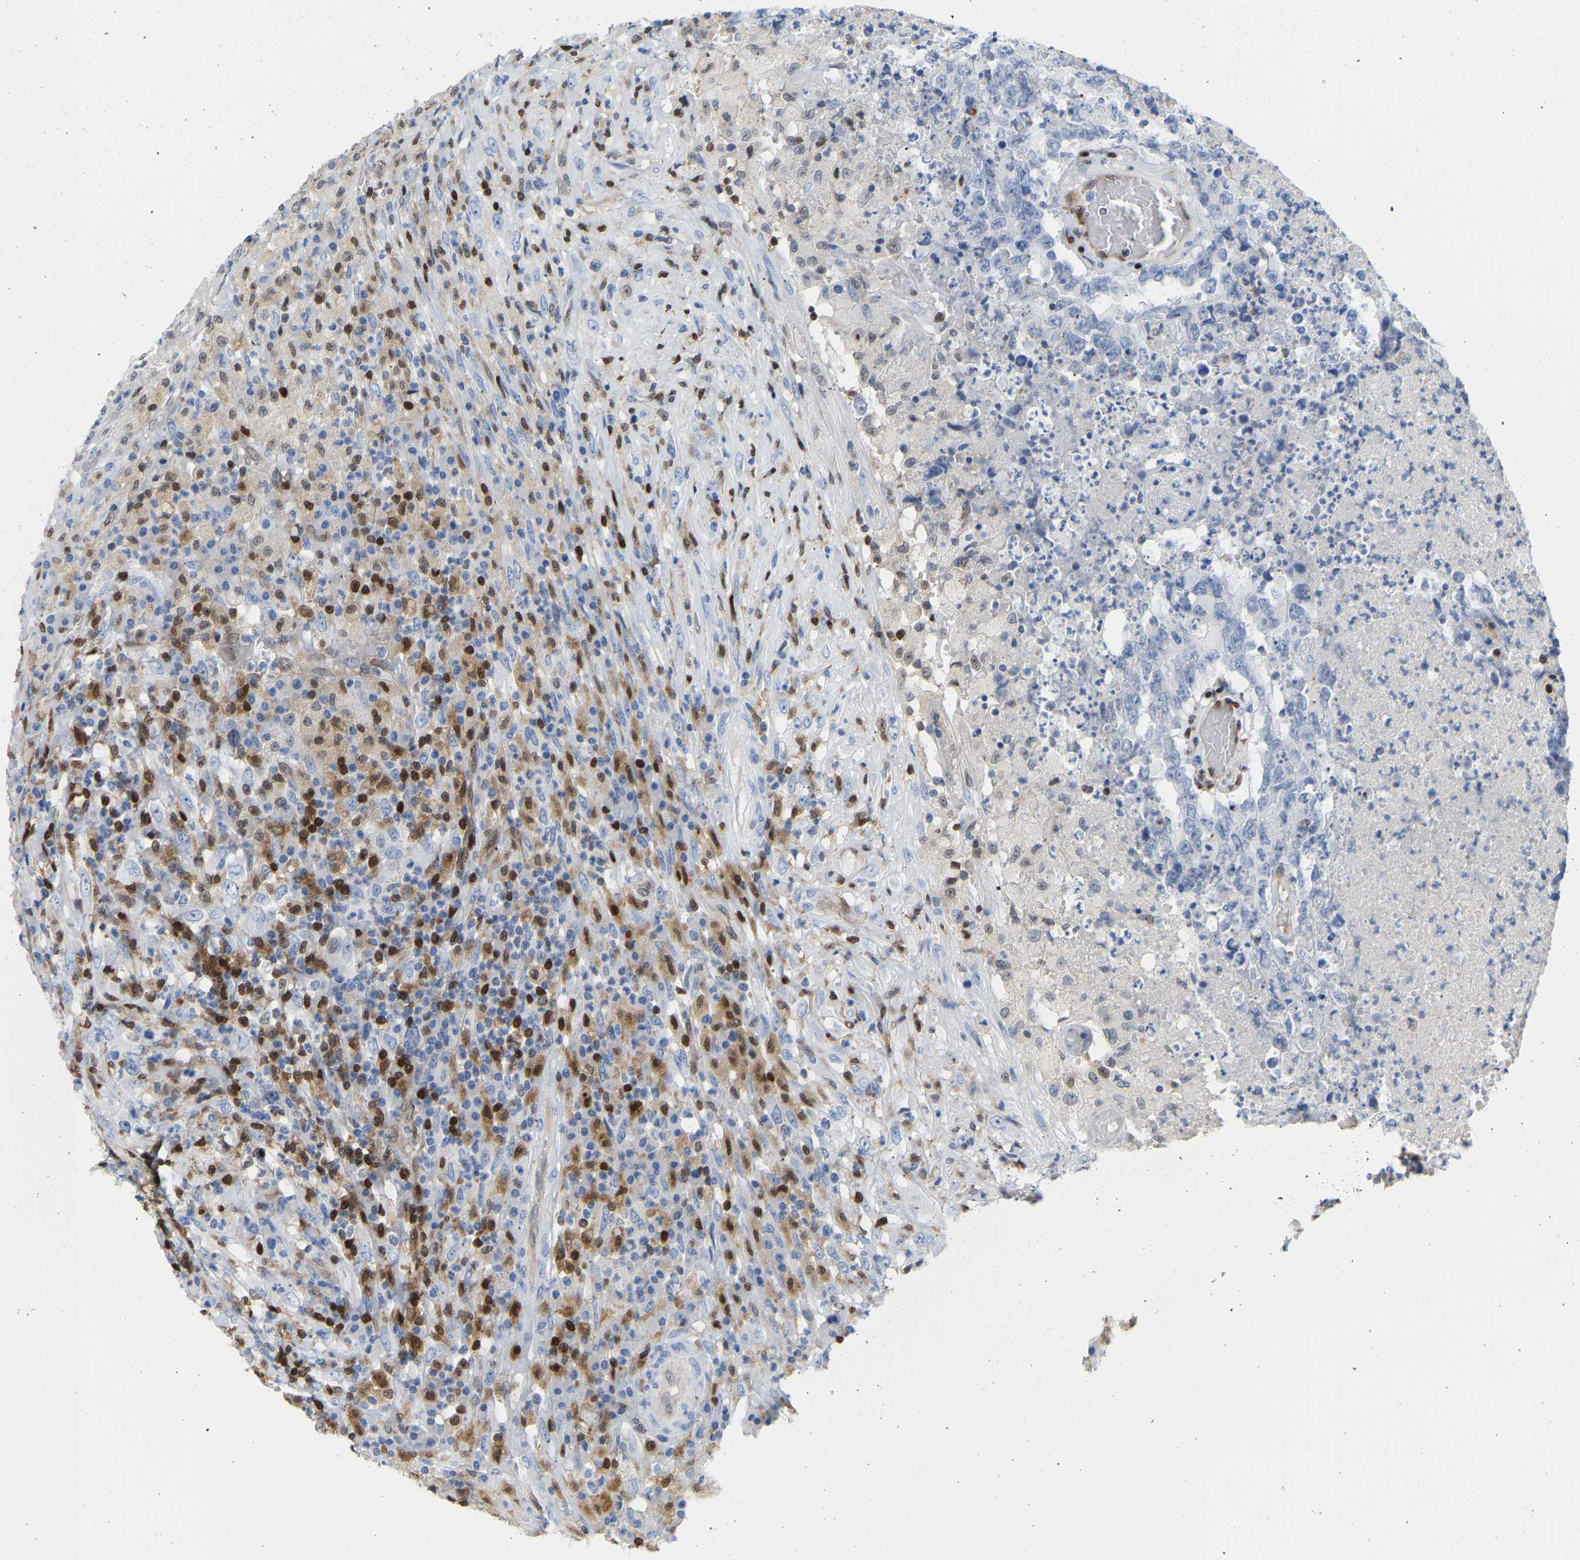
{"staining": {"intensity": "negative", "quantity": "none", "location": "none"}, "tissue": "testis cancer", "cell_type": "Tumor cells", "image_type": "cancer", "snomed": [{"axis": "morphology", "description": "Necrosis, NOS"}, {"axis": "morphology", "description": "Carcinoma, Embryonal, NOS"}, {"axis": "topography", "description": "Testis"}], "caption": "Tumor cells show no significant protein expression in testis cancer. Nuclei are stained in blue.", "gene": "GIMAP4", "patient": {"sex": "male", "age": 19}}